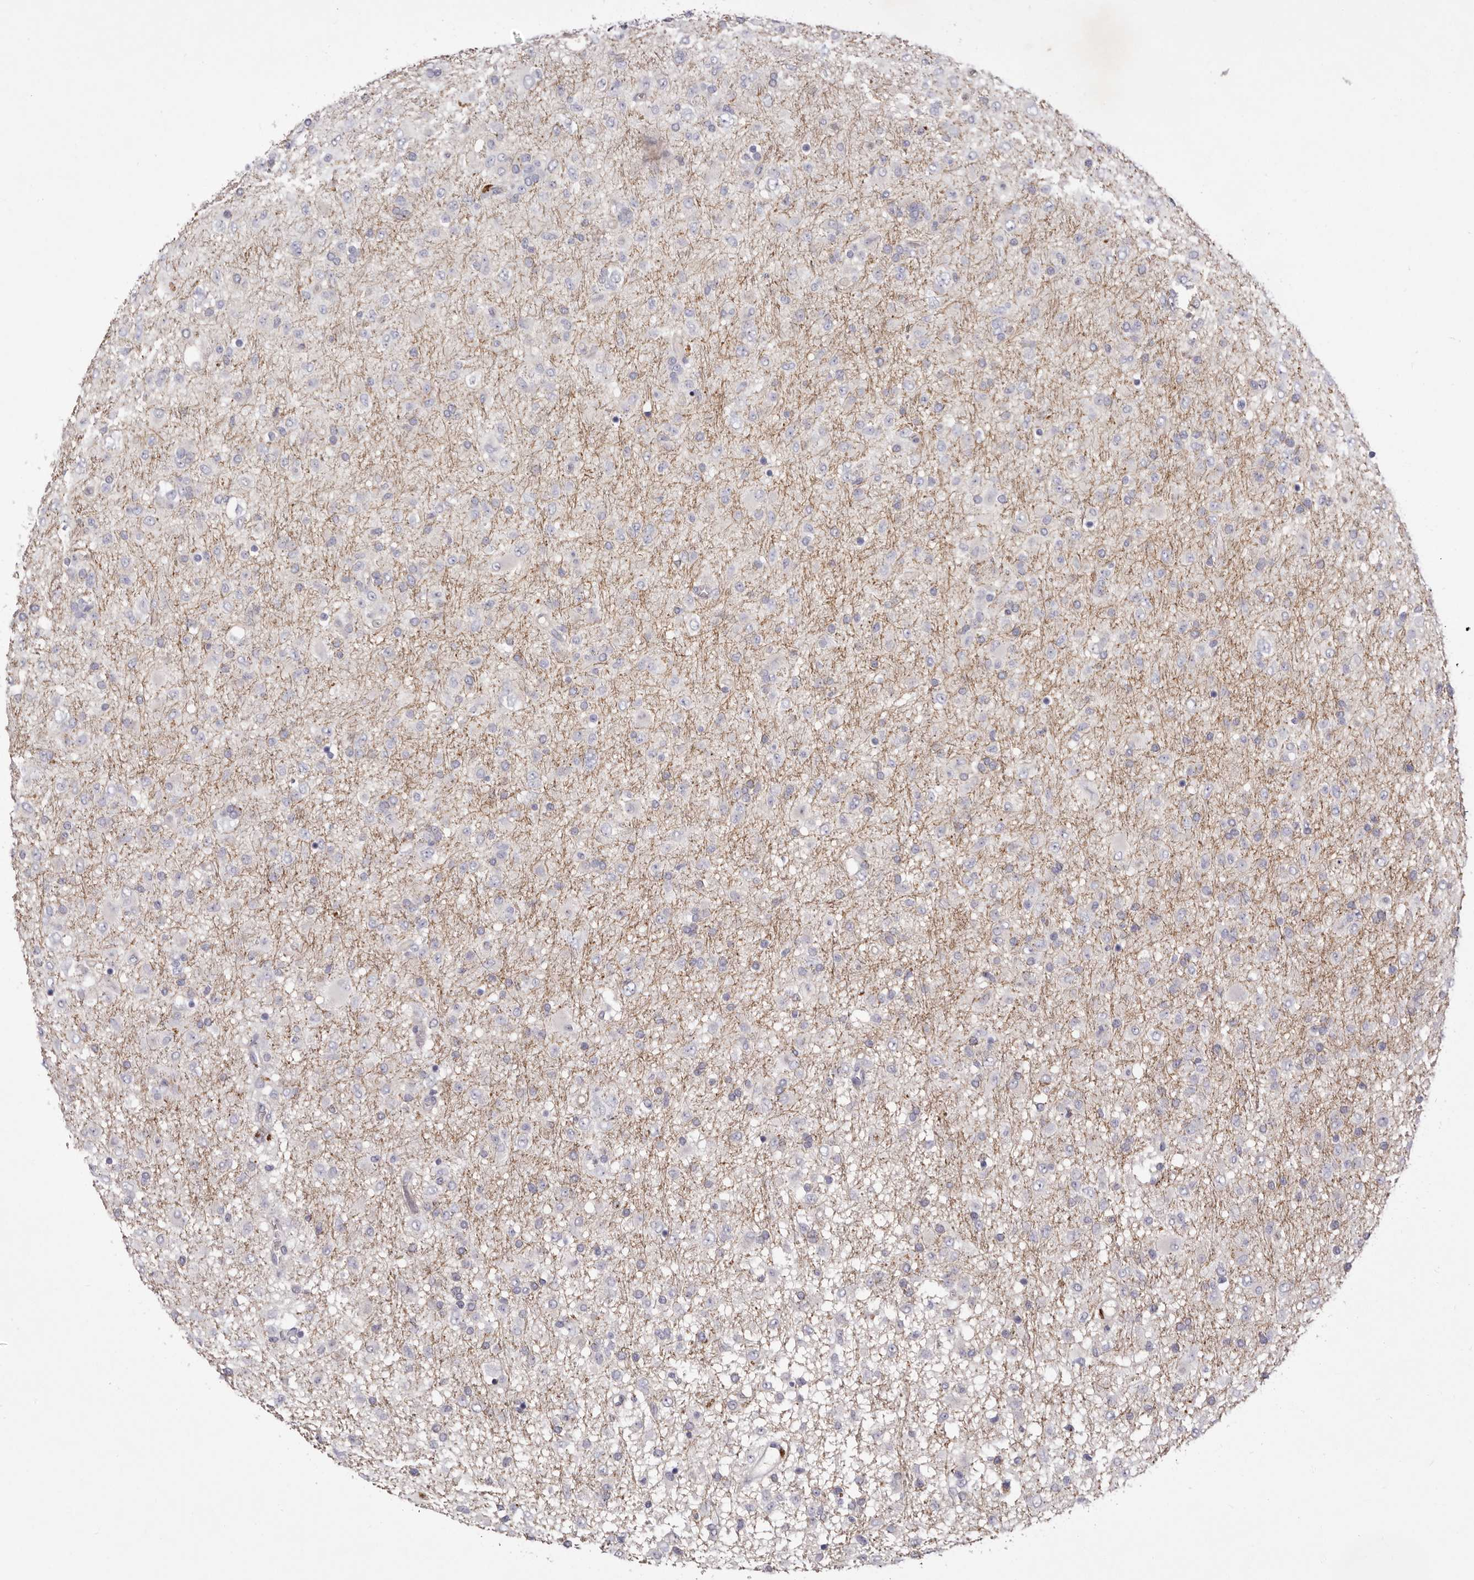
{"staining": {"intensity": "negative", "quantity": "none", "location": "none"}, "tissue": "glioma", "cell_type": "Tumor cells", "image_type": "cancer", "snomed": [{"axis": "morphology", "description": "Glioma, malignant, Low grade"}, {"axis": "topography", "description": "Brain"}], "caption": "An image of glioma stained for a protein shows no brown staining in tumor cells.", "gene": "S1PR5", "patient": {"sex": "male", "age": 65}}